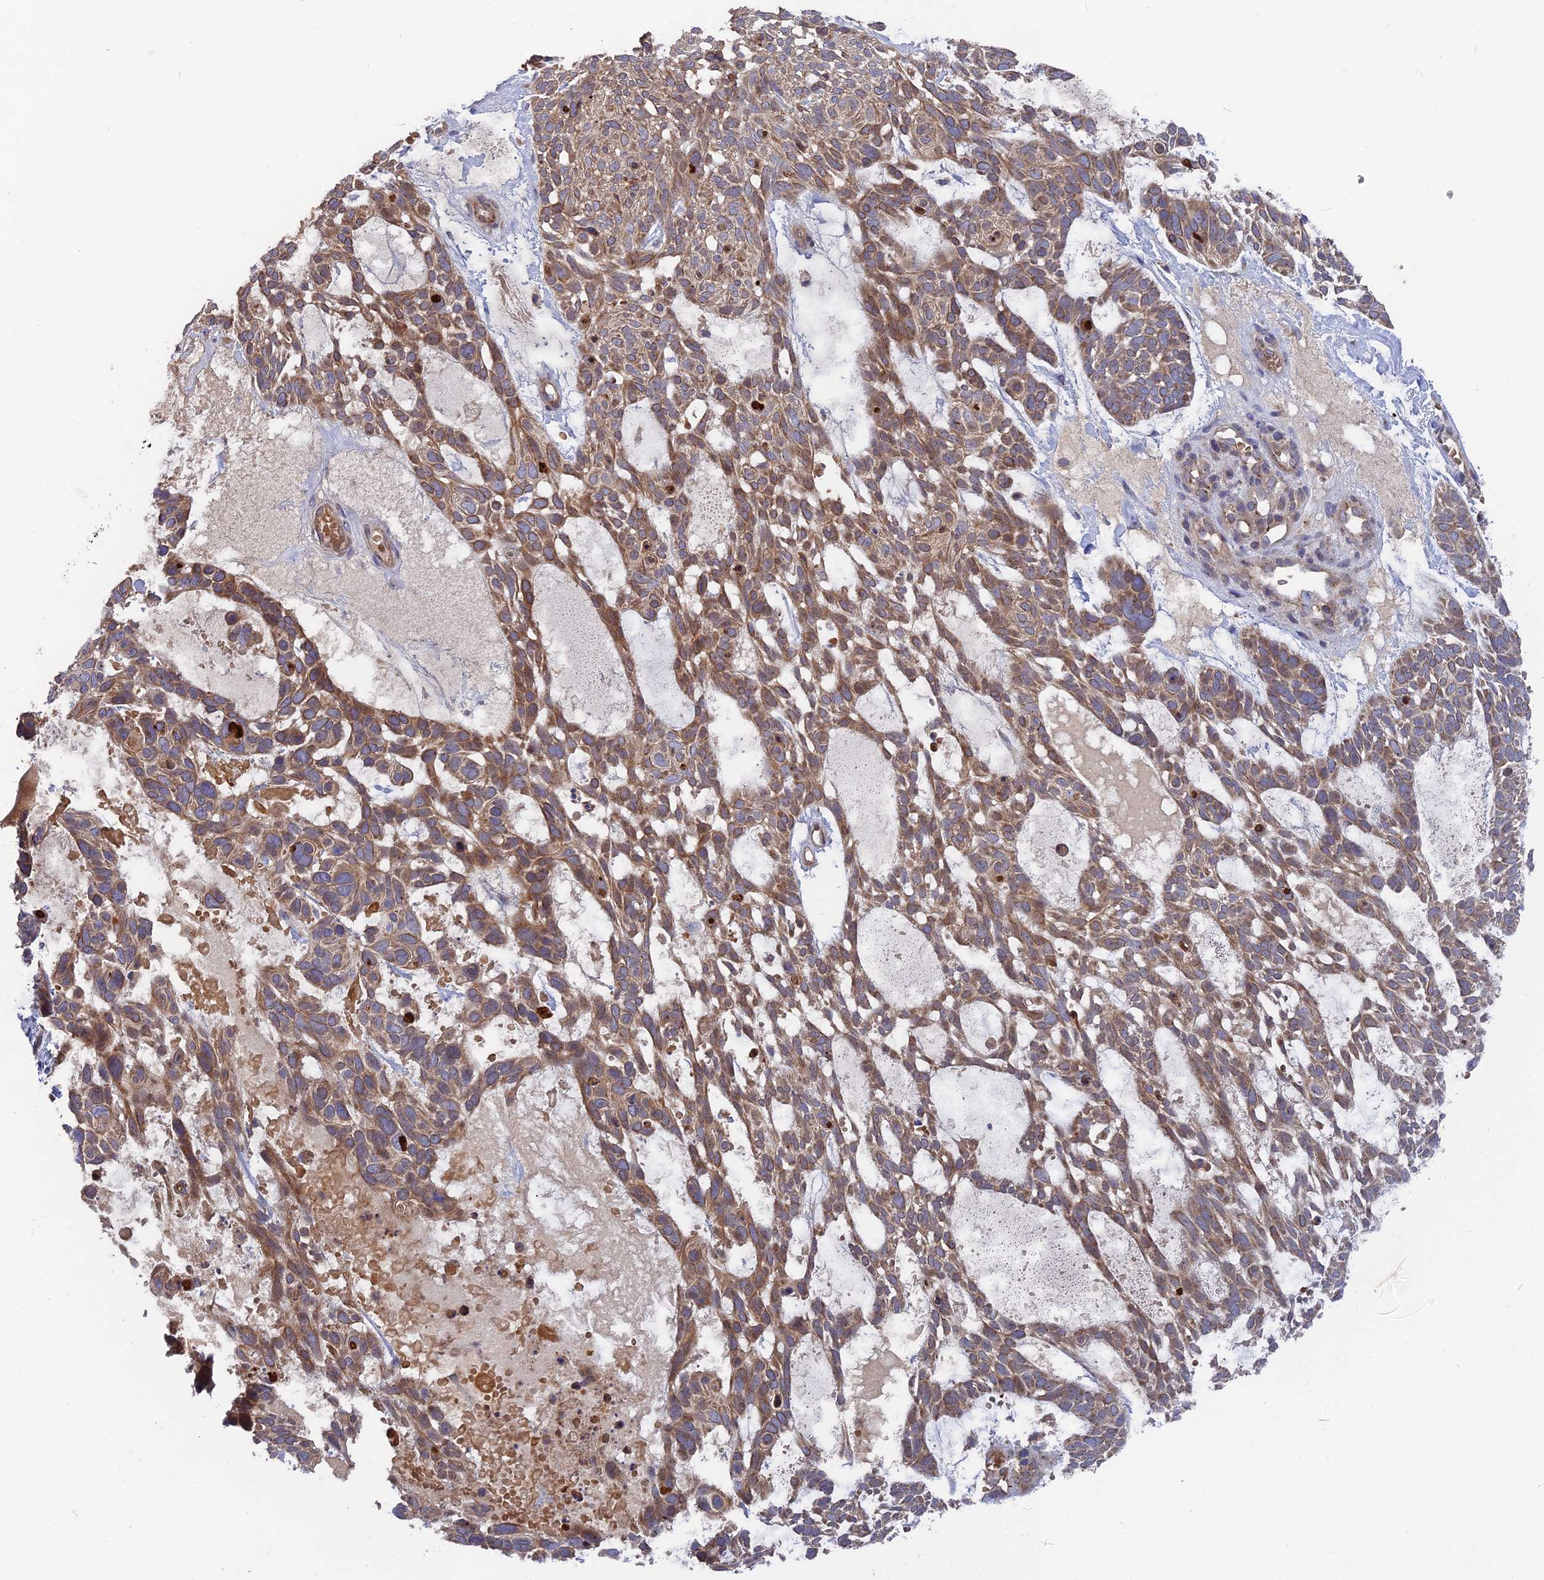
{"staining": {"intensity": "moderate", "quantity": ">75%", "location": "cytoplasmic/membranous"}, "tissue": "skin cancer", "cell_type": "Tumor cells", "image_type": "cancer", "snomed": [{"axis": "morphology", "description": "Basal cell carcinoma"}, {"axis": "topography", "description": "Skin"}], "caption": "There is medium levels of moderate cytoplasmic/membranous expression in tumor cells of skin basal cell carcinoma, as demonstrated by immunohistochemical staining (brown color).", "gene": "RPIA", "patient": {"sex": "male", "age": 88}}